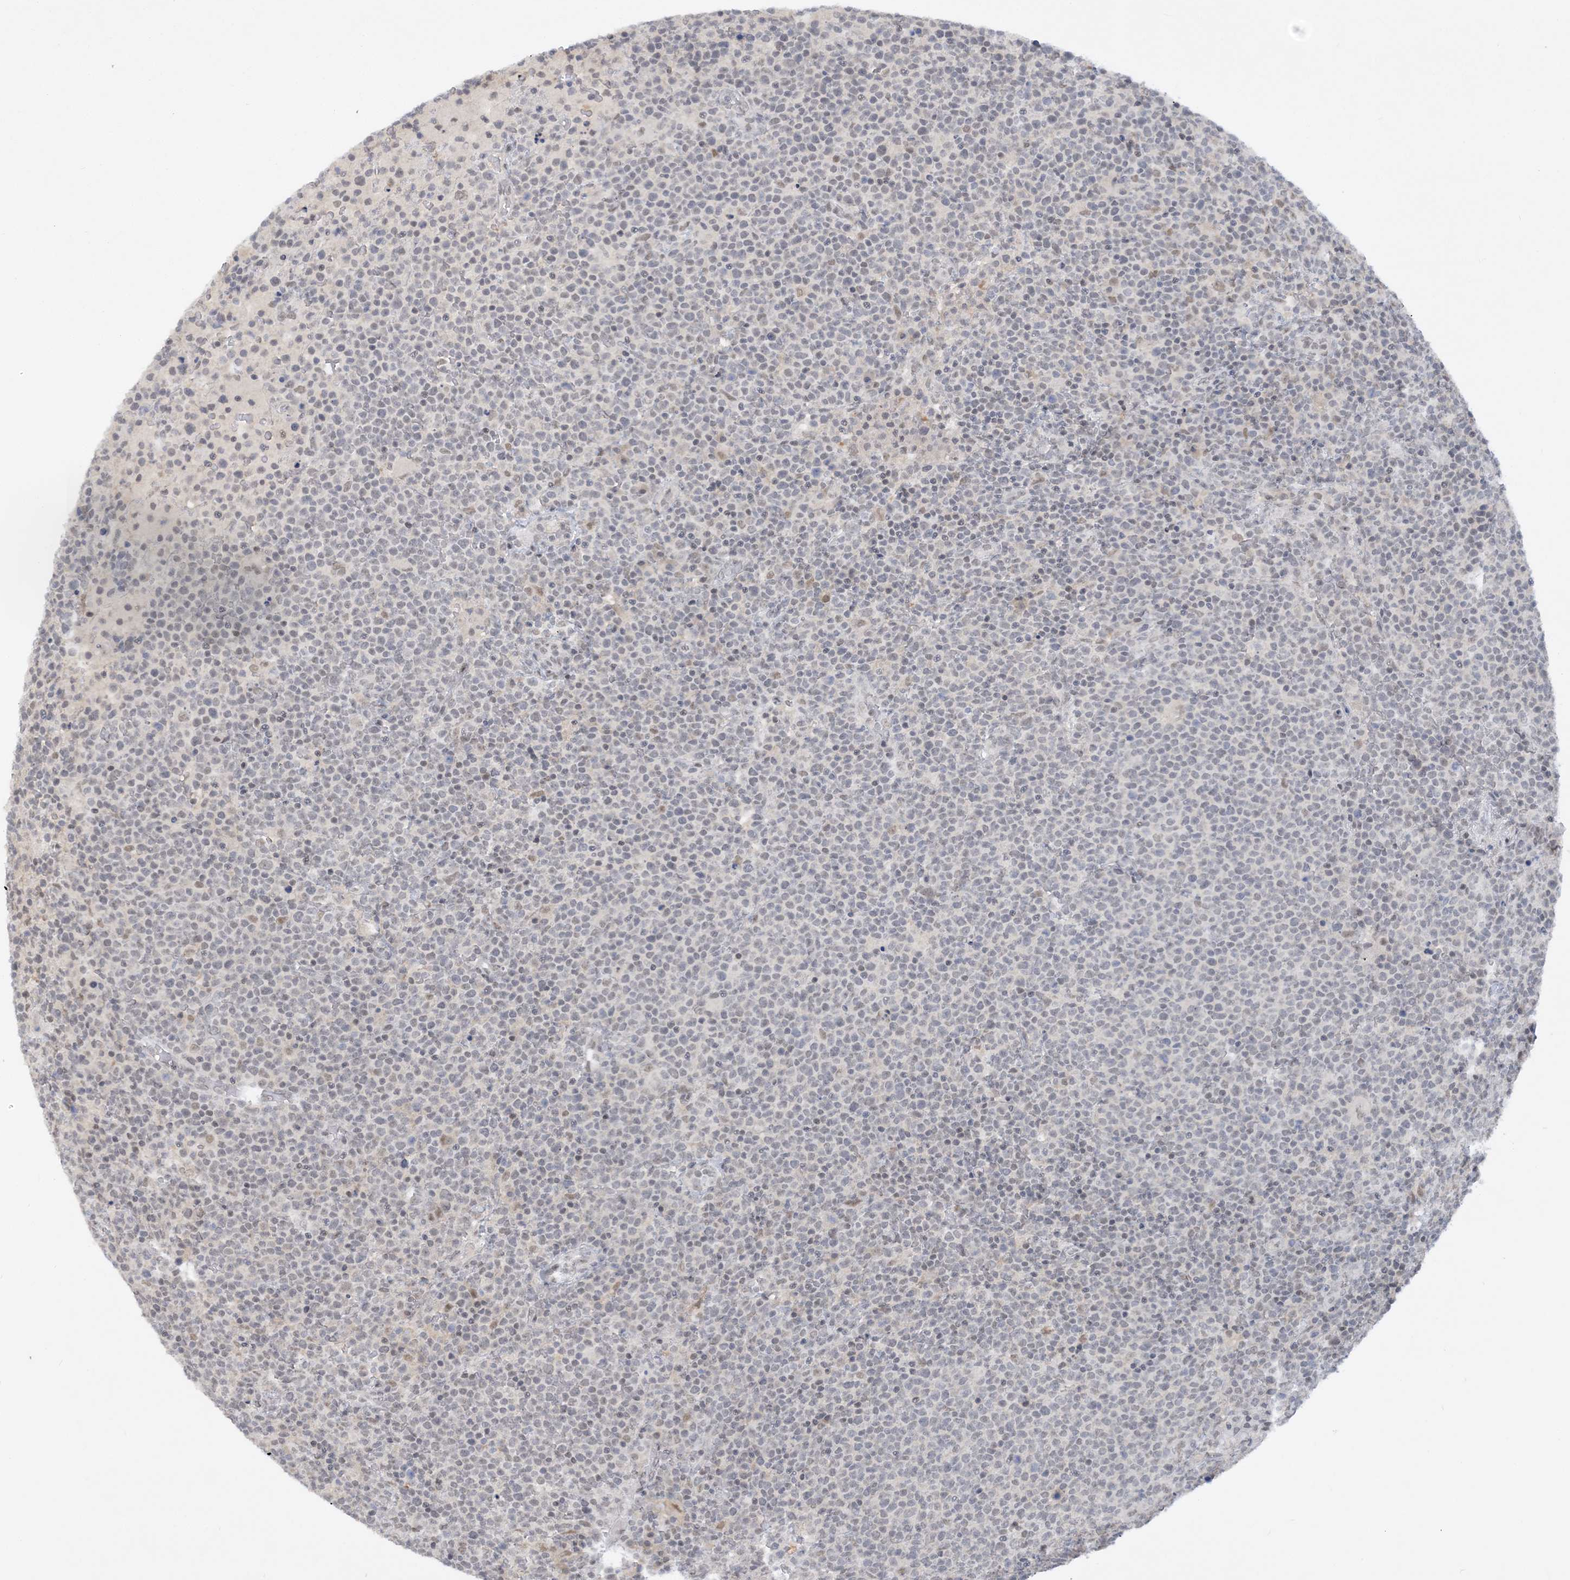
{"staining": {"intensity": "weak", "quantity": "<25%", "location": "nuclear"}, "tissue": "lymphoma", "cell_type": "Tumor cells", "image_type": "cancer", "snomed": [{"axis": "morphology", "description": "Malignant lymphoma, non-Hodgkin's type, High grade"}, {"axis": "topography", "description": "Lymph node"}], "caption": "Immunohistochemistry histopathology image of human lymphoma stained for a protein (brown), which demonstrates no expression in tumor cells. (DAB immunohistochemistry (IHC), high magnification).", "gene": "KMT2D", "patient": {"sex": "male", "age": 61}}